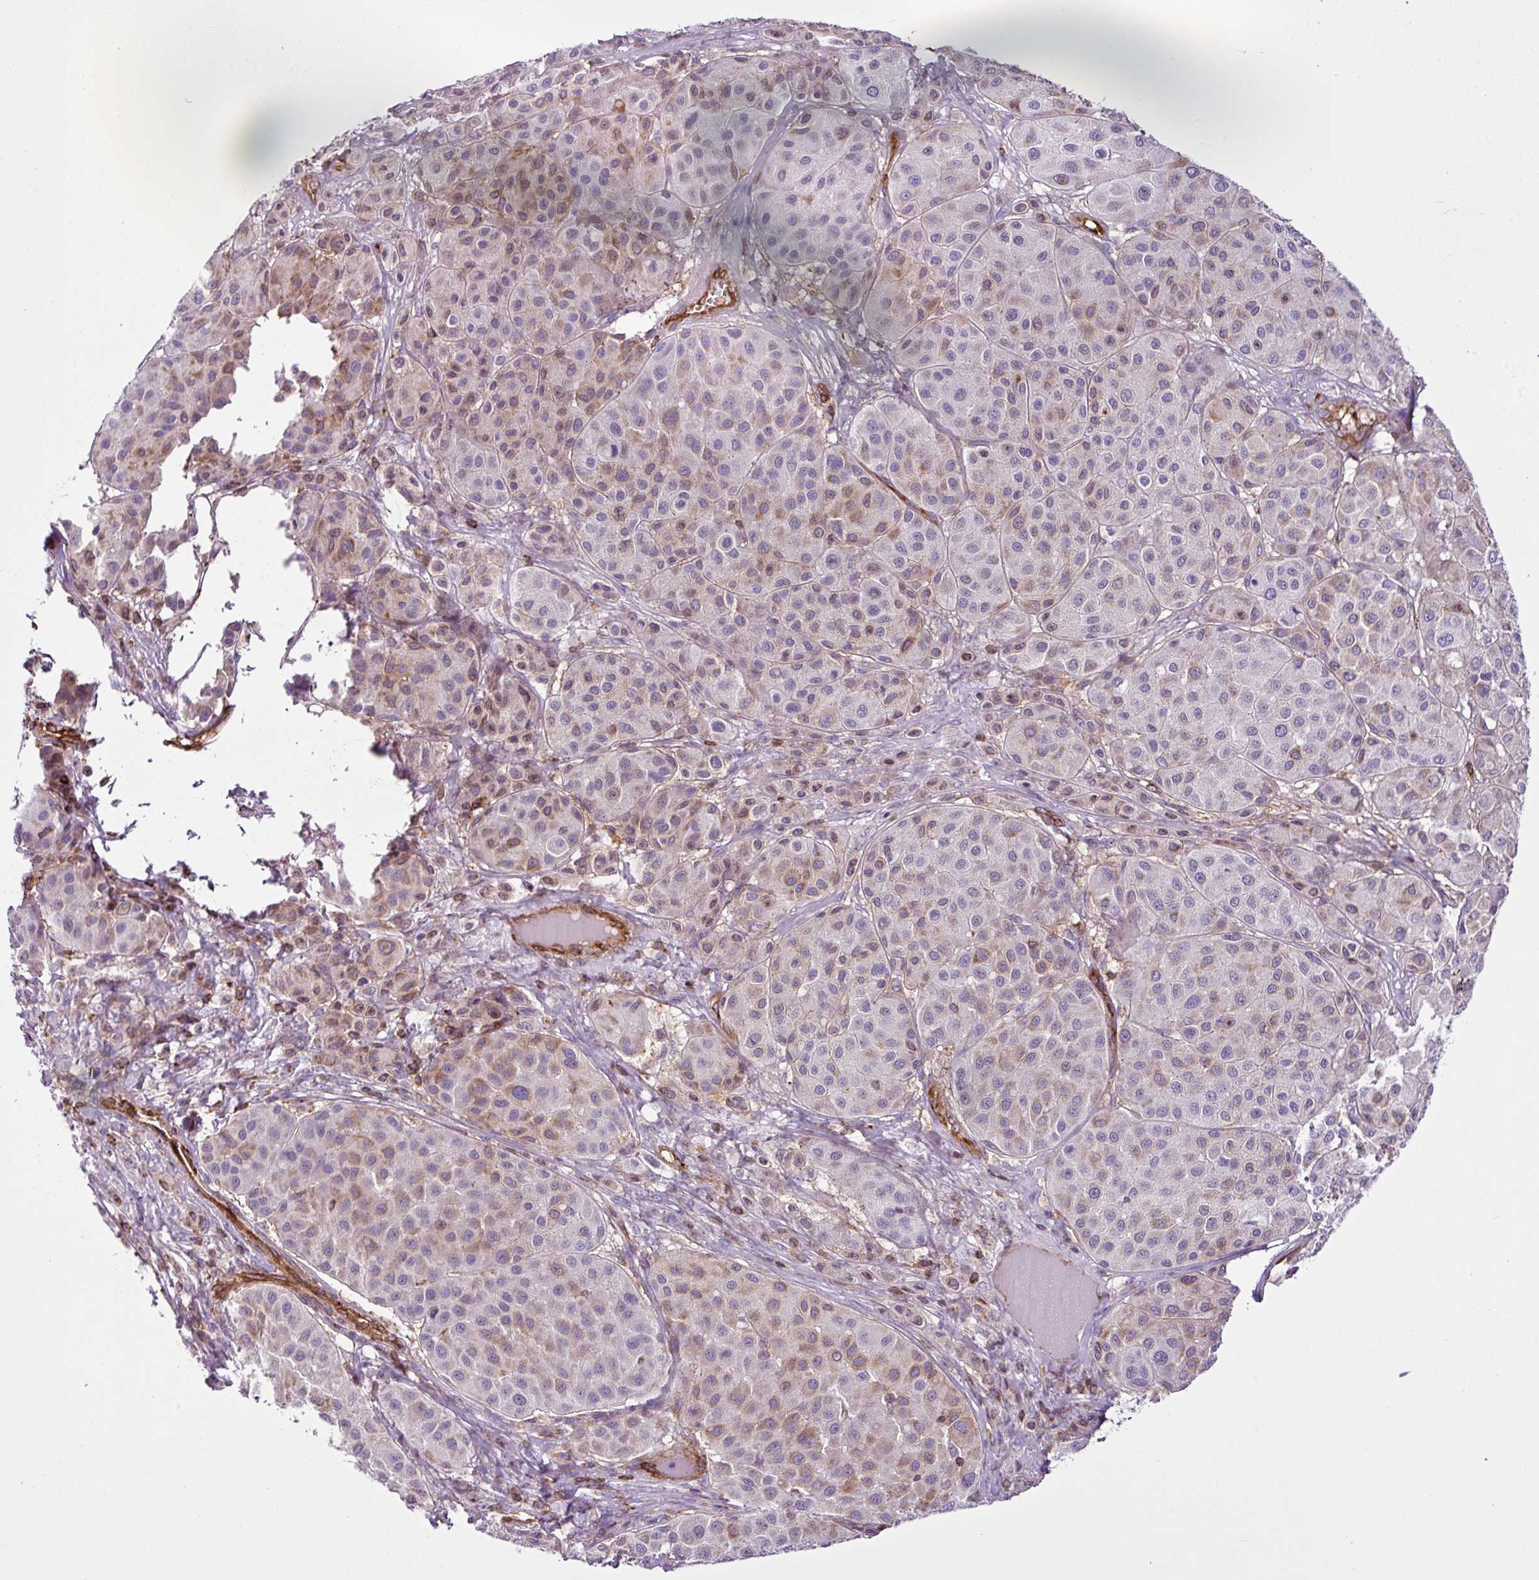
{"staining": {"intensity": "weak", "quantity": "25%-75%", "location": "cytoplasmic/membranous"}, "tissue": "melanoma", "cell_type": "Tumor cells", "image_type": "cancer", "snomed": [{"axis": "morphology", "description": "Malignant melanoma, Metastatic site"}, {"axis": "topography", "description": "Smooth muscle"}], "caption": "Immunohistochemical staining of human melanoma displays low levels of weak cytoplasmic/membranous expression in approximately 25%-75% of tumor cells.", "gene": "EME2", "patient": {"sex": "male", "age": 41}}